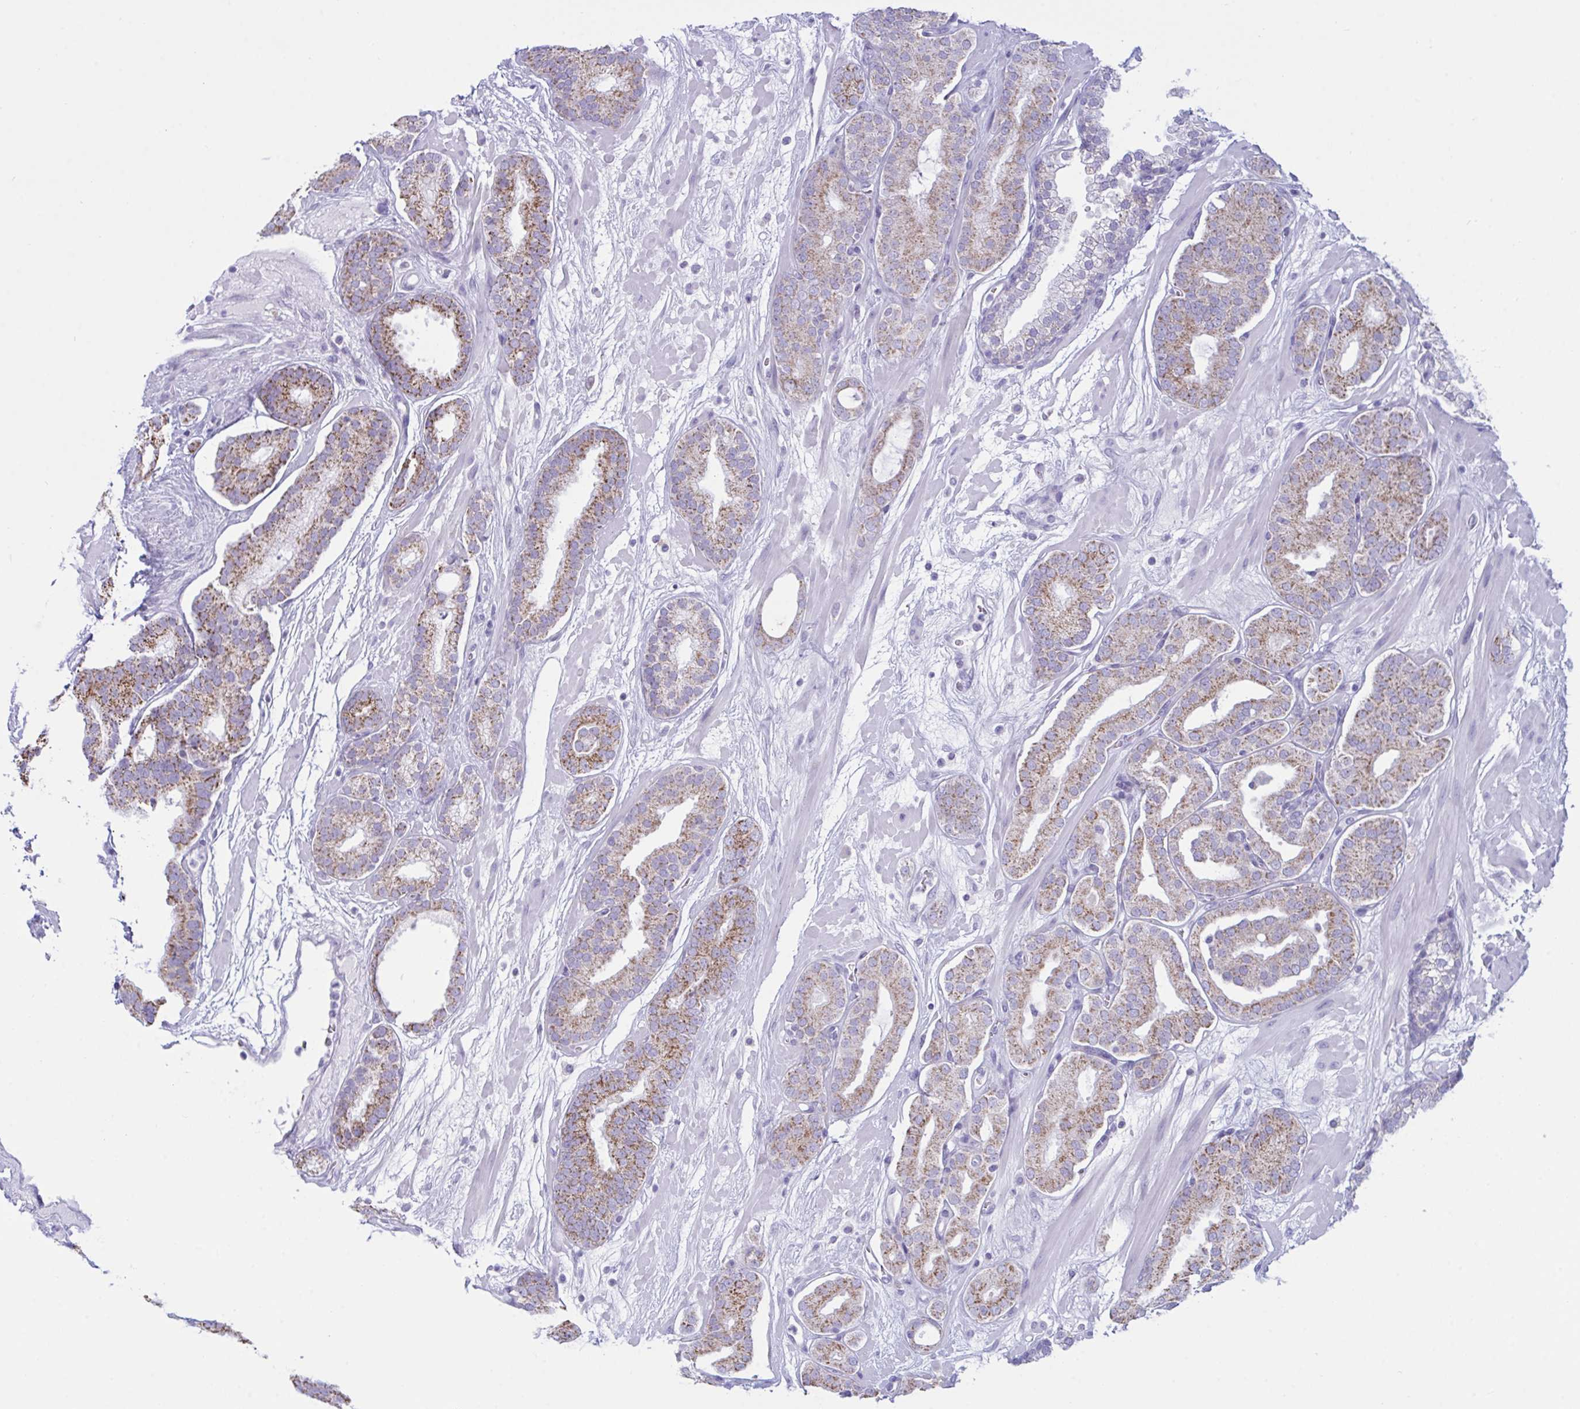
{"staining": {"intensity": "moderate", "quantity": ">75%", "location": "cytoplasmic/membranous"}, "tissue": "prostate cancer", "cell_type": "Tumor cells", "image_type": "cancer", "snomed": [{"axis": "morphology", "description": "Adenocarcinoma, High grade"}, {"axis": "topography", "description": "Prostate"}], "caption": "Immunohistochemistry (IHC) of human prostate cancer exhibits medium levels of moderate cytoplasmic/membranous positivity in approximately >75% of tumor cells. (brown staining indicates protein expression, while blue staining denotes nuclei).", "gene": "BBS1", "patient": {"sex": "male", "age": 66}}